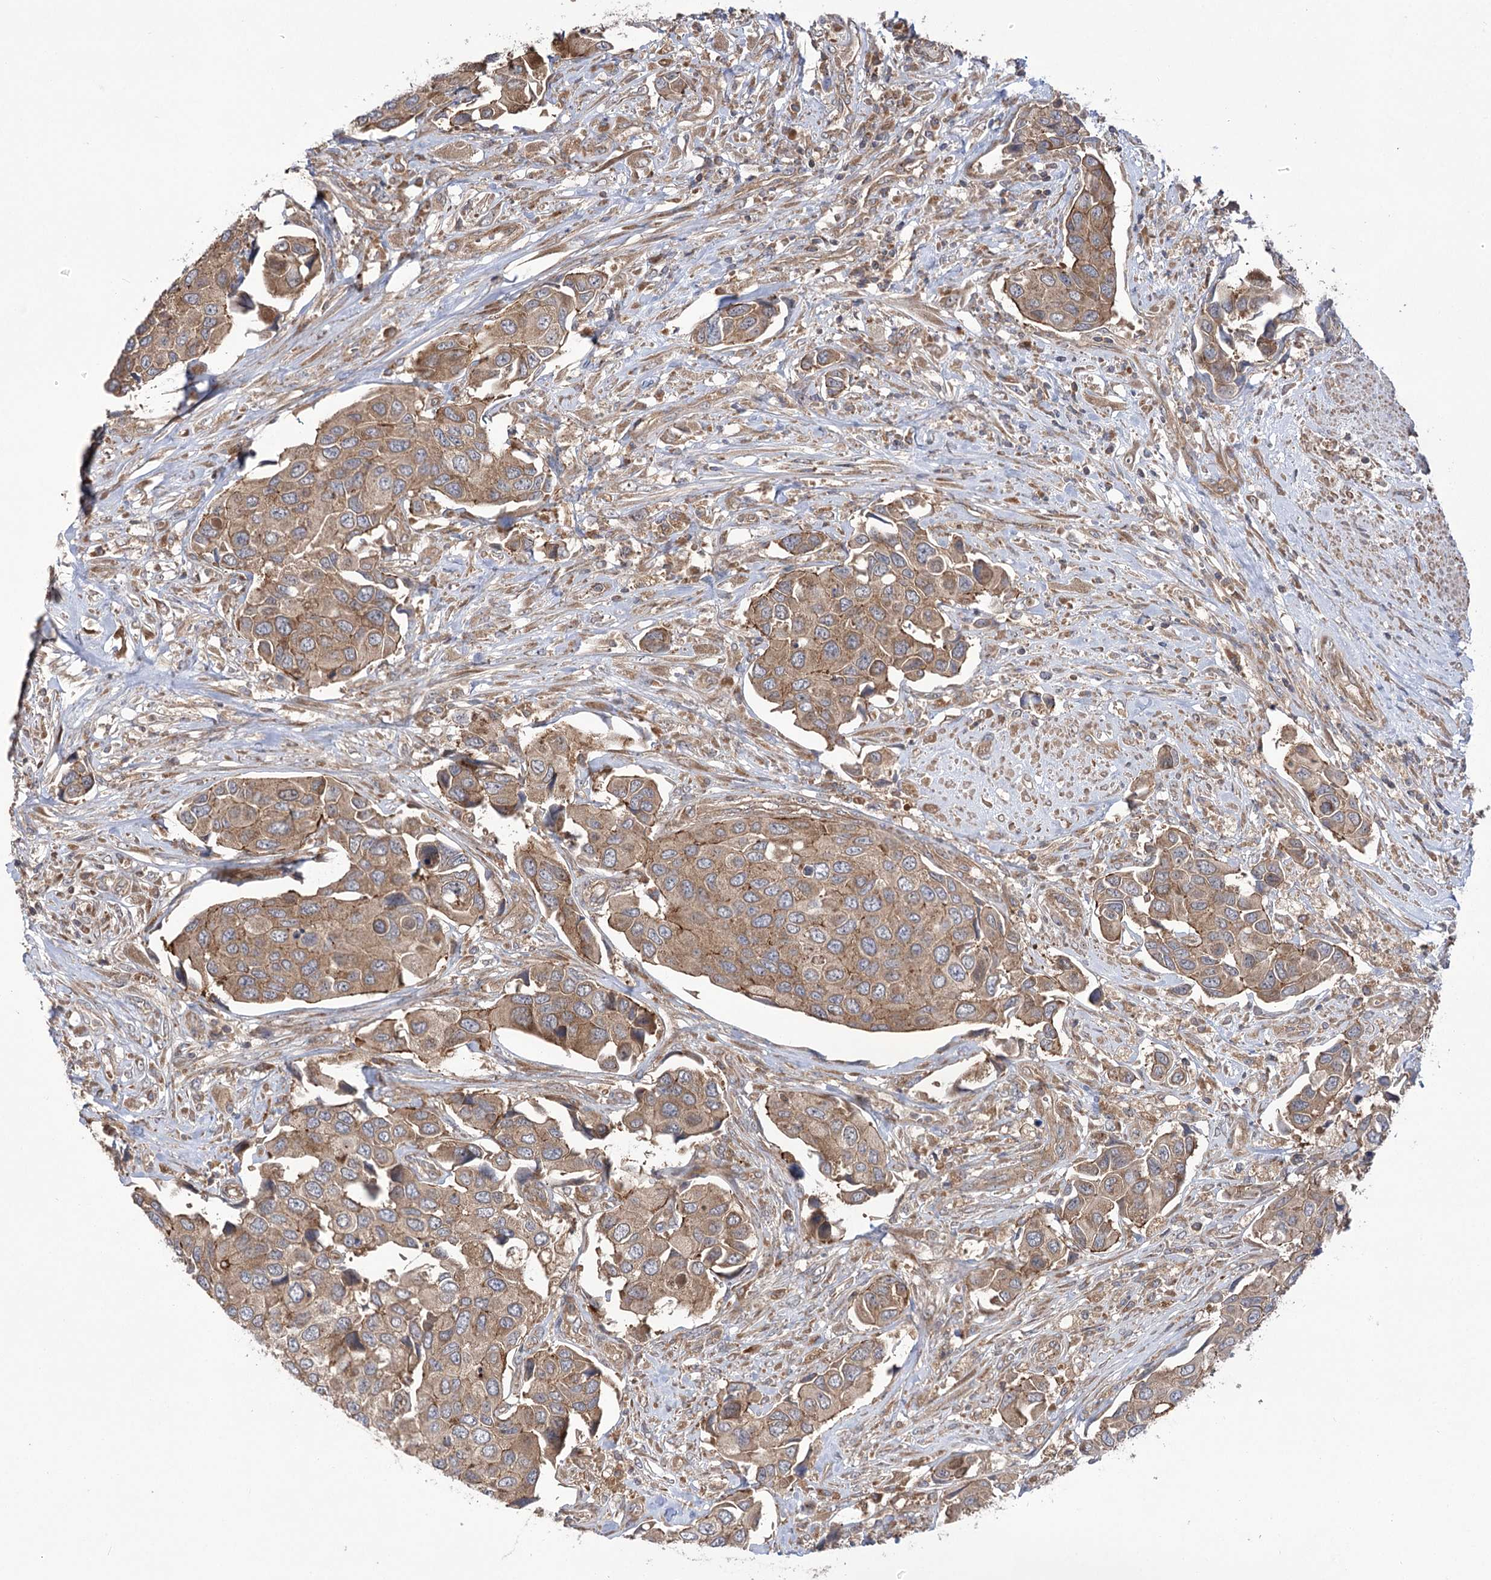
{"staining": {"intensity": "moderate", "quantity": ">75%", "location": "cytoplasmic/membranous"}, "tissue": "urothelial cancer", "cell_type": "Tumor cells", "image_type": "cancer", "snomed": [{"axis": "morphology", "description": "Urothelial carcinoma, High grade"}, {"axis": "topography", "description": "Urinary bladder"}], "caption": "About >75% of tumor cells in urothelial cancer display moderate cytoplasmic/membranous protein expression as visualized by brown immunohistochemical staining.", "gene": "VPS37B", "patient": {"sex": "male", "age": 74}}